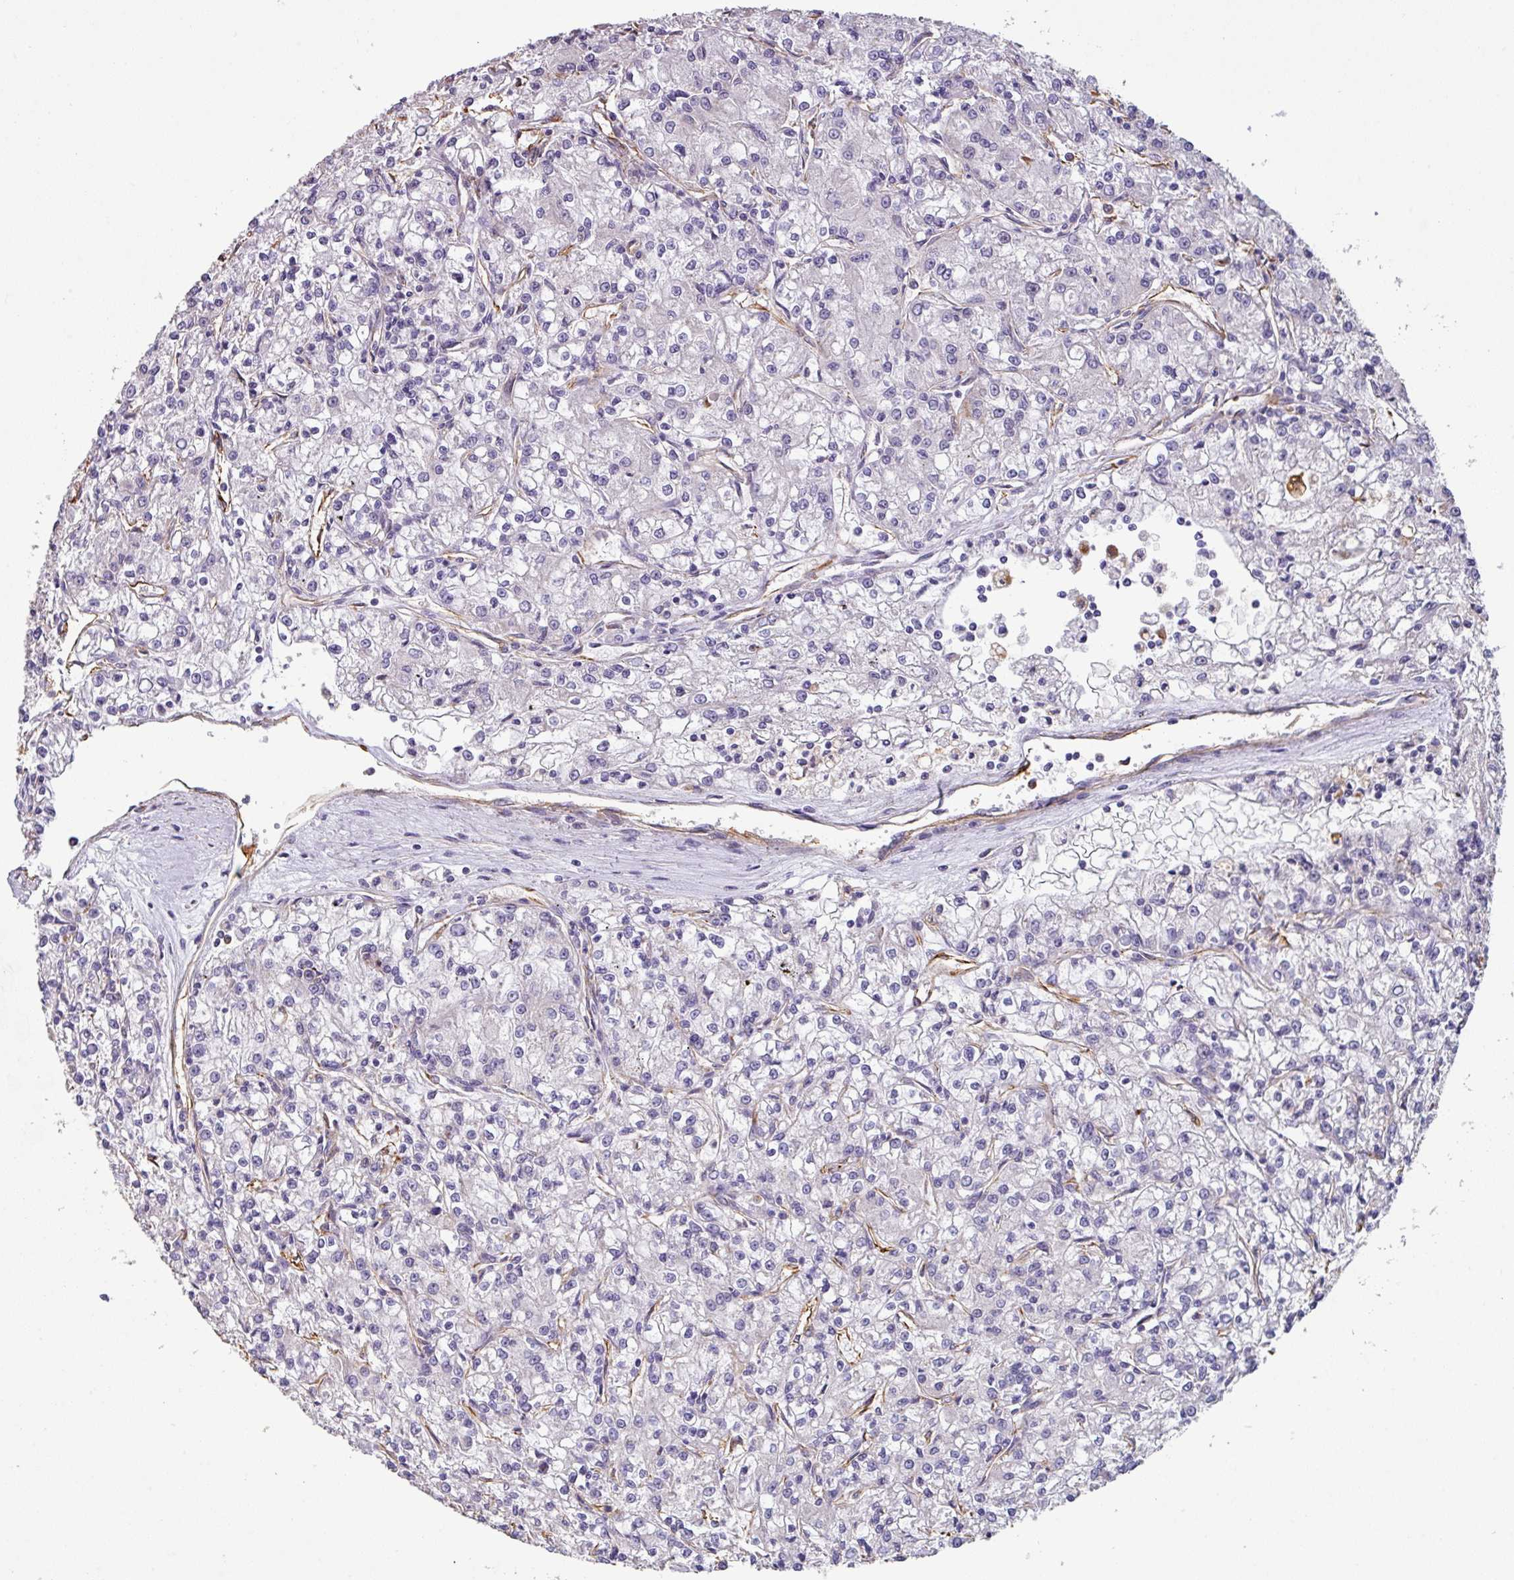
{"staining": {"intensity": "negative", "quantity": "none", "location": "none"}, "tissue": "renal cancer", "cell_type": "Tumor cells", "image_type": "cancer", "snomed": [{"axis": "morphology", "description": "Adenocarcinoma, NOS"}, {"axis": "topography", "description": "Kidney"}], "caption": "High power microscopy micrograph of an immunohistochemistry image of renal adenocarcinoma, revealing no significant expression in tumor cells.", "gene": "ZNF280C", "patient": {"sex": "female", "age": 59}}